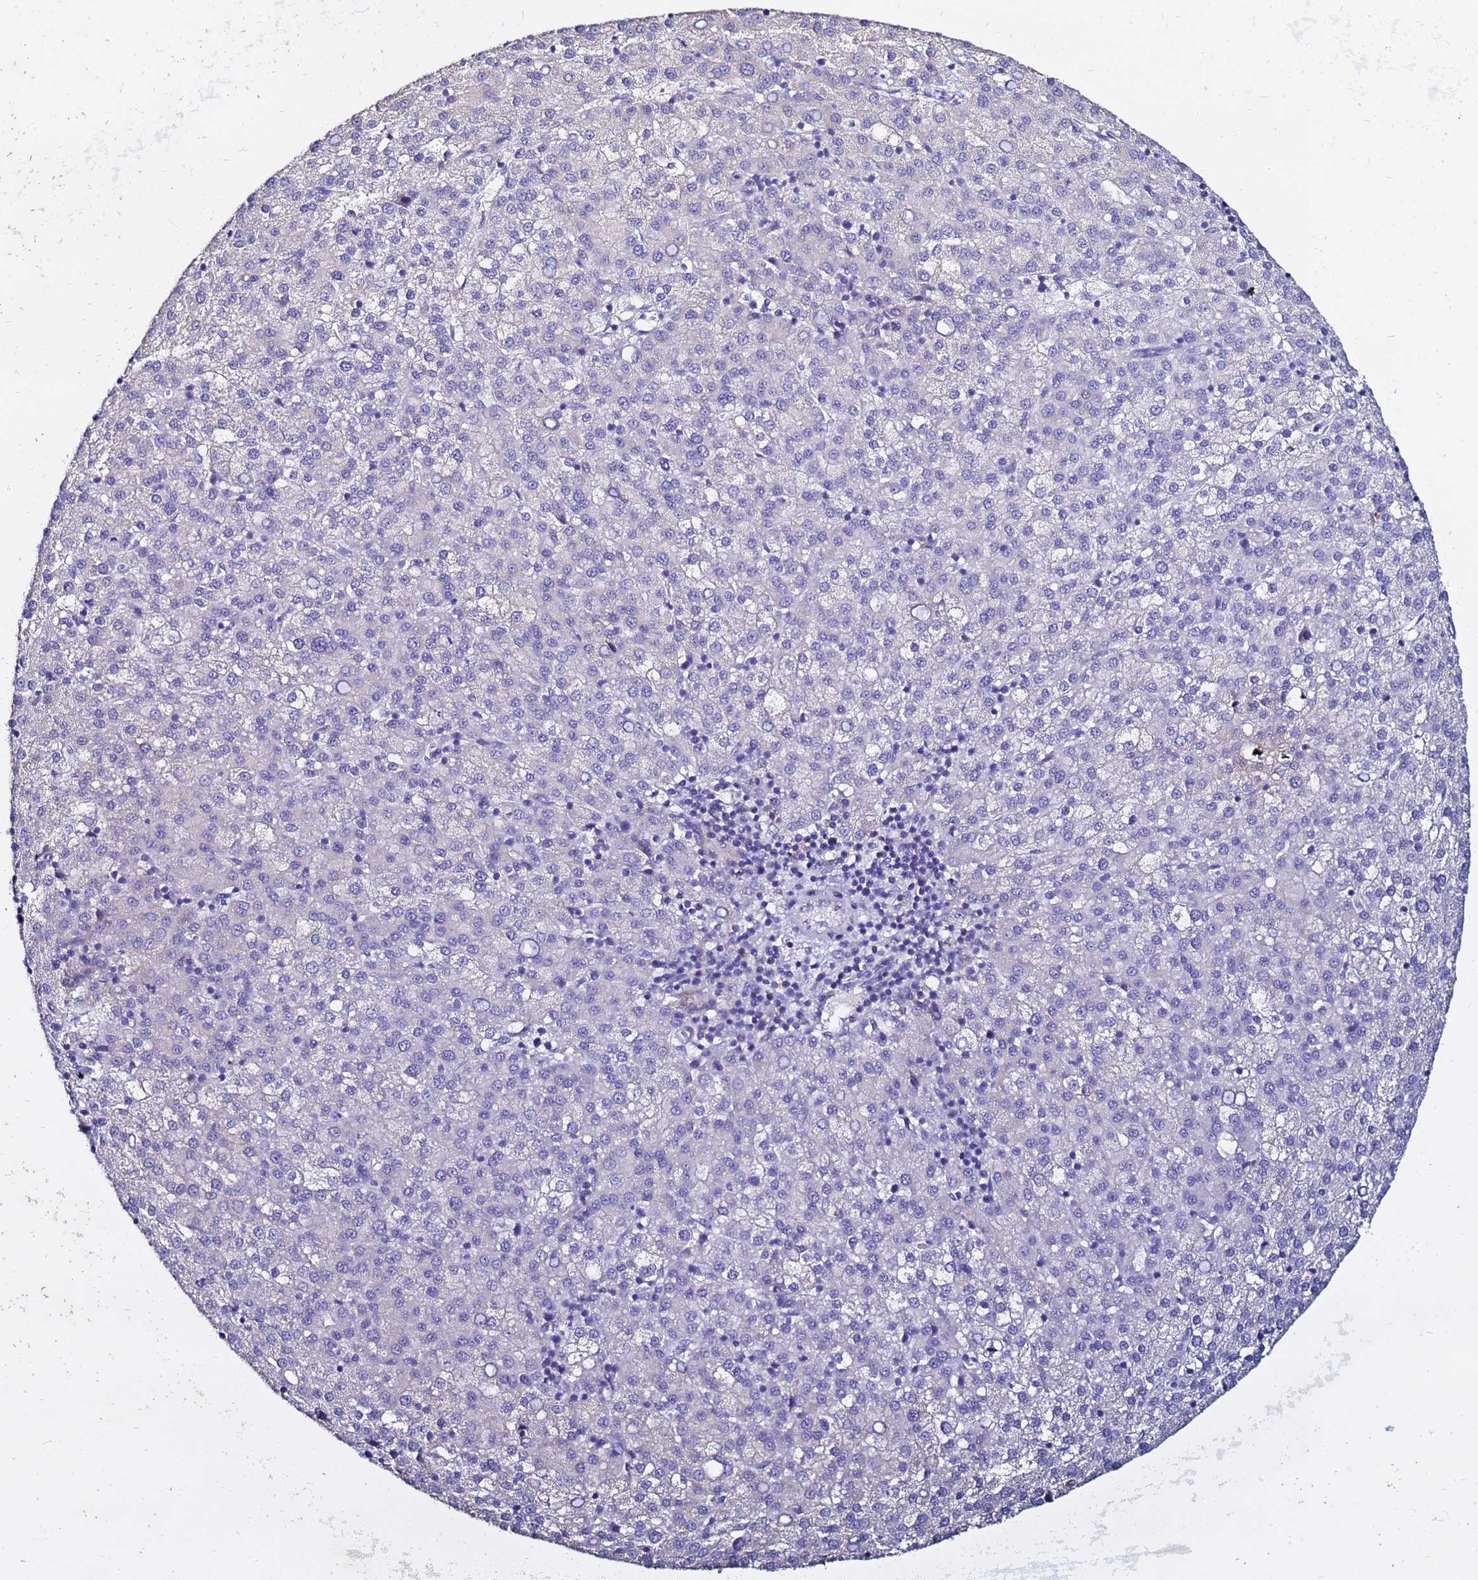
{"staining": {"intensity": "negative", "quantity": "none", "location": "none"}, "tissue": "liver cancer", "cell_type": "Tumor cells", "image_type": "cancer", "snomed": [{"axis": "morphology", "description": "Carcinoma, Hepatocellular, NOS"}, {"axis": "topography", "description": "Liver"}], "caption": "This is an IHC photomicrograph of liver cancer. There is no expression in tumor cells.", "gene": "FAM183A", "patient": {"sex": "female", "age": 58}}